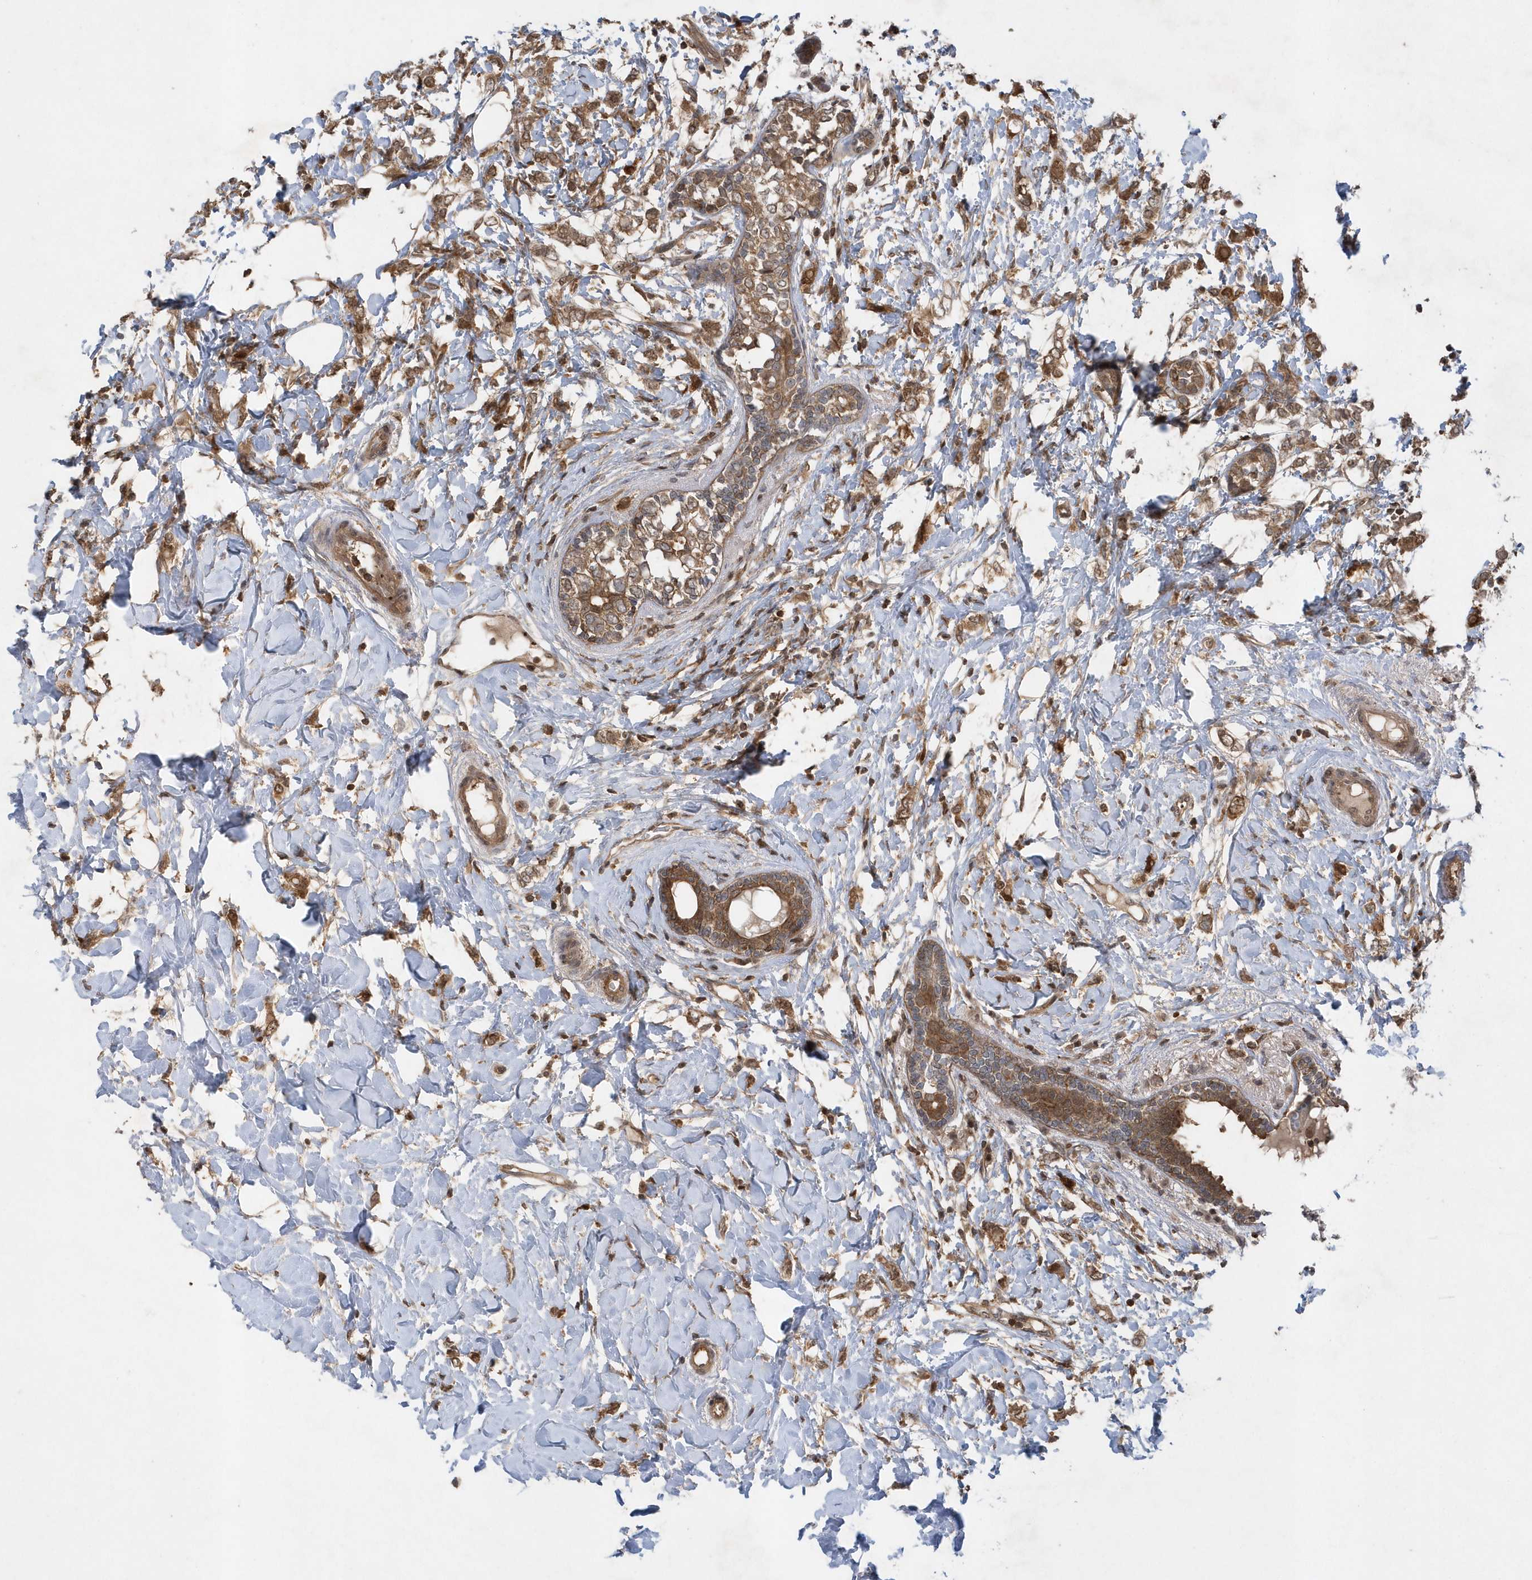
{"staining": {"intensity": "moderate", "quantity": ">75%", "location": "cytoplasmic/membranous"}, "tissue": "breast cancer", "cell_type": "Tumor cells", "image_type": "cancer", "snomed": [{"axis": "morphology", "description": "Normal tissue, NOS"}, {"axis": "morphology", "description": "Lobular carcinoma"}, {"axis": "topography", "description": "Breast"}], "caption": "The photomicrograph displays staining of lobular carcinoma (breast), revealing moderate cytoplasmic/membranous protein staining (brown color) within tumor cells.", "gene": "ACYP1", "patient": {"sex": "female", "age": 47}}